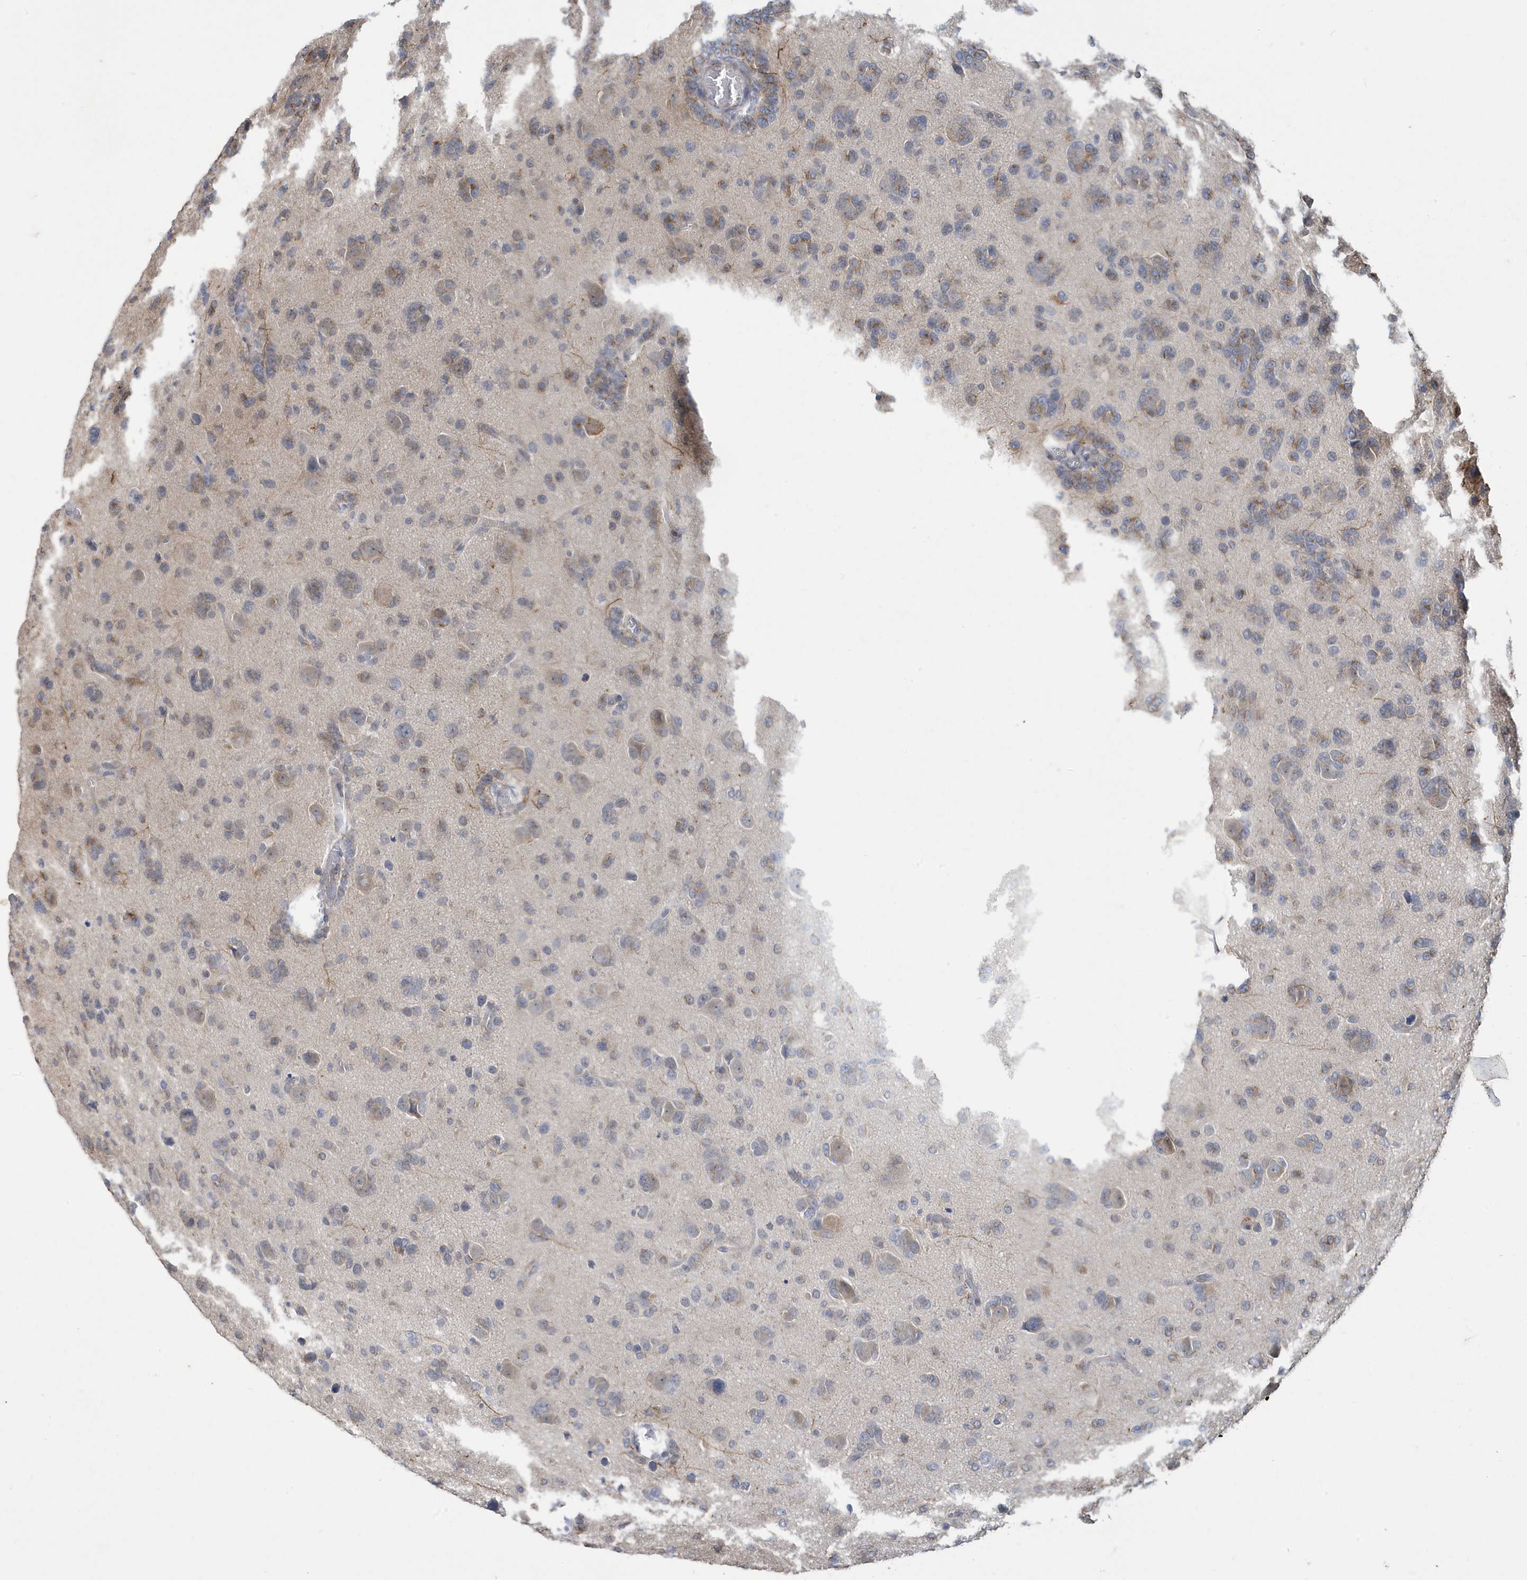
{"staining": {"intensity": "weak", "quantity": "<25%", "location": "cytoplasmic/membranous"}, "tissue": "glioma", "cell_type": "Tumor cells", "image_type": "cancer", "snomed": [{"axis": "morphology", "description": "Glioma, malignant, High grade"}, {"axis": "topography", "description": "Brain"}], "caption": "Immunohistochemistry photomicrograph of neoplastic tissue: human malignant high-grade glioma stained with DAB exhibits no significant protein expression in tumor cells.", "gene": "ZNF654", "patient": {"sex": "female", "age": 59}}